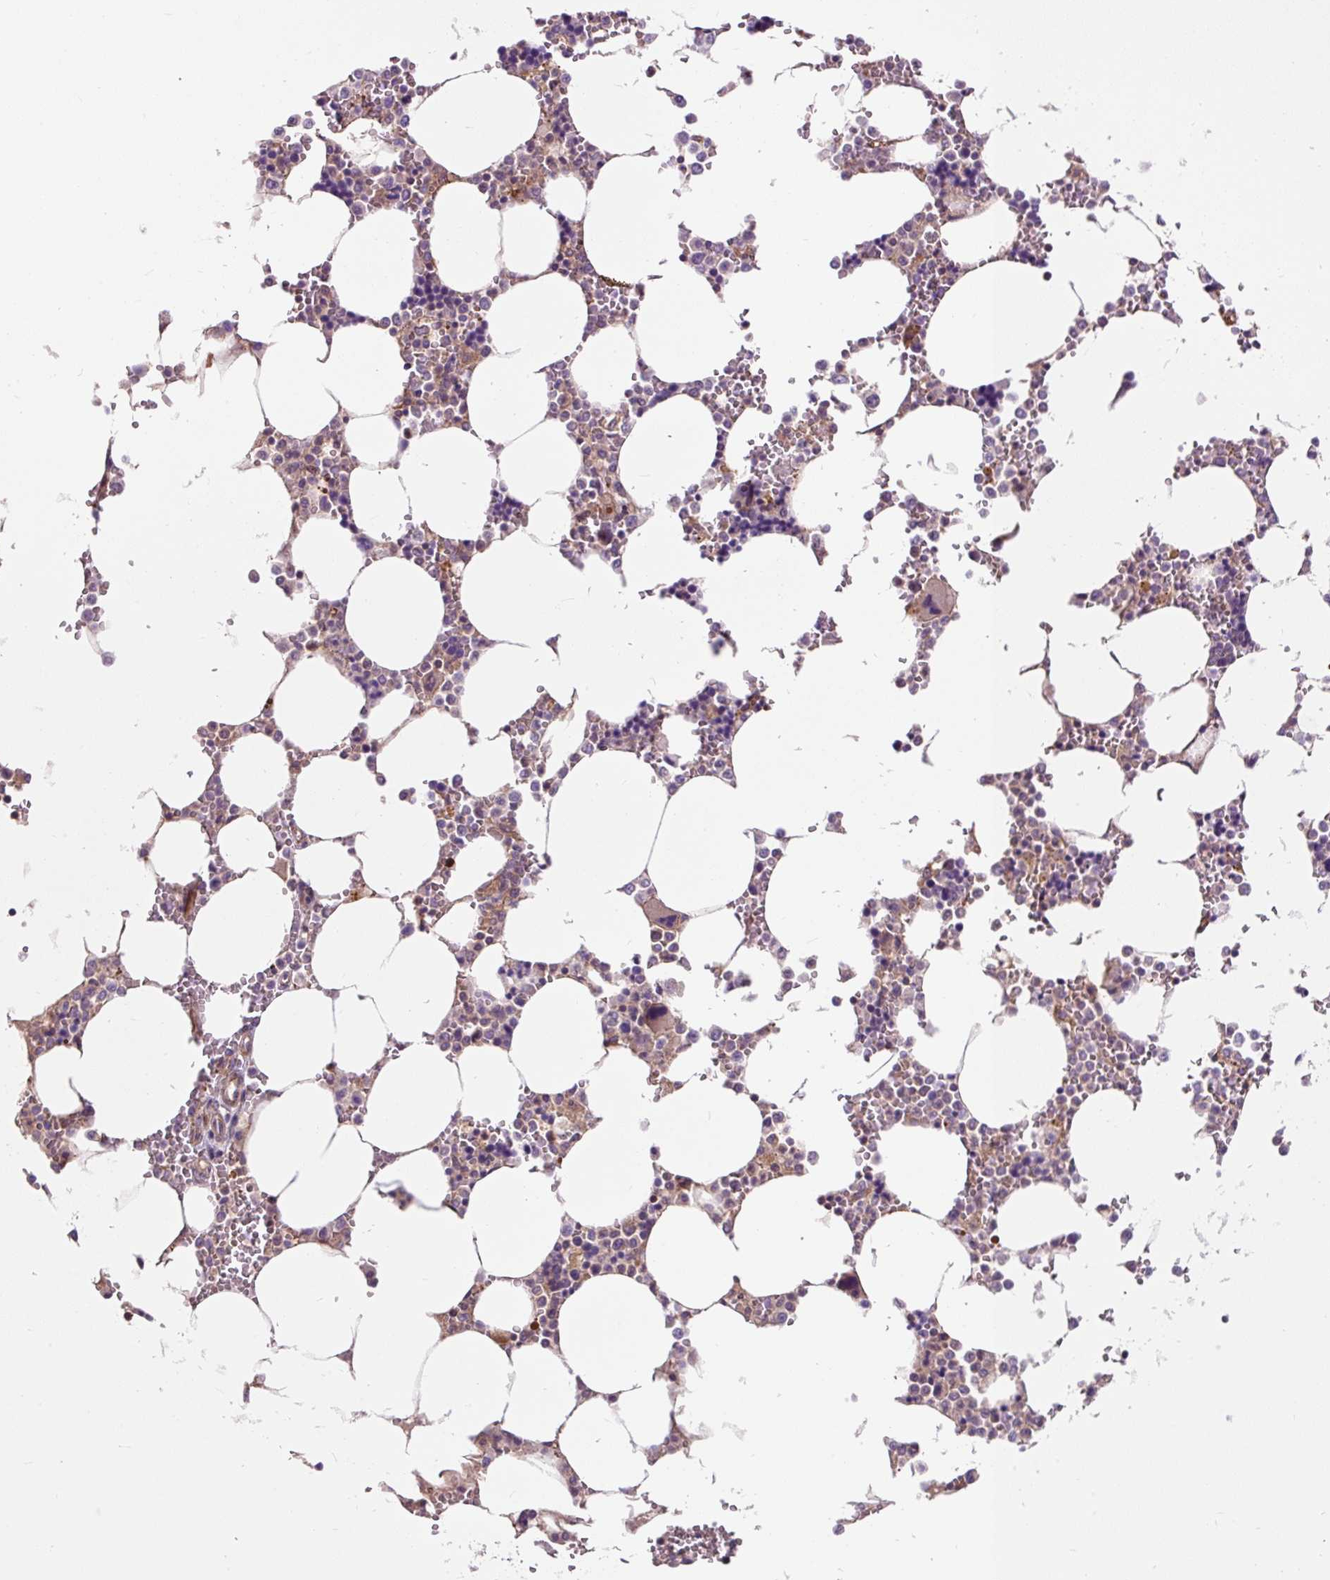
{"staining": {"intensity": "moderate", "quantity": "25%-75%", "location": "cytoplasmic/membranous"}, "tissue": "bone marrow", "cell_type": "Hematopoietic cells", "image_type": "normal", "snomed": [{"axis": "morphology", "description": "Normal tissue, NOS"}, {"axis": "topography", "description": "Bone marrow"}], "caption": "The micrograph displays staining of unremarkable bone marrow, revealing moderate cytoplasmic/membranous protein staining (brown color) within hematopoietic cells.", "gene": "PCDHGB3", "patient": {"sex": "male", "age": 64}}